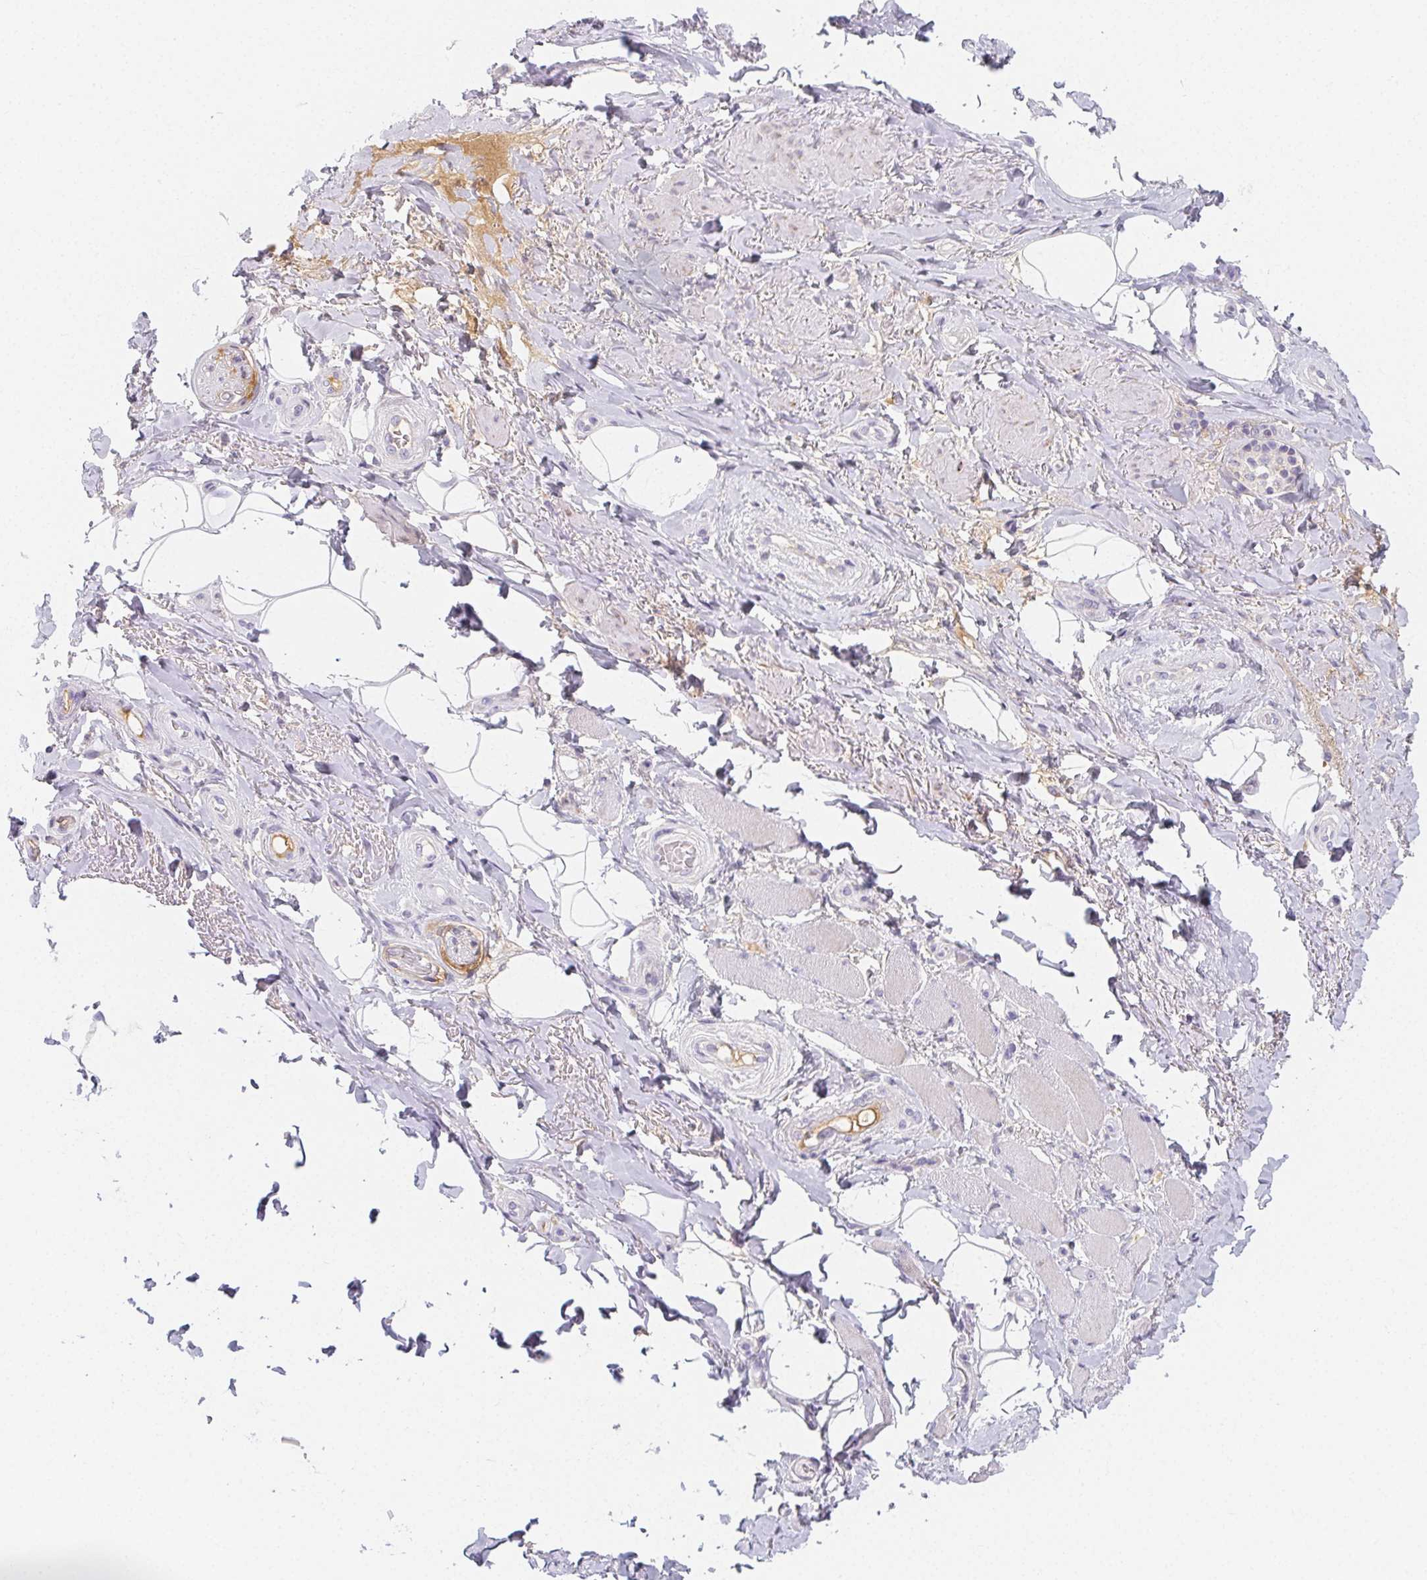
{"staining": {"intensity": "negative", "quantity": "none", "location": "none"}, "tissue": "adipose tissue", "cell_type": "Adipocytes", "image_type": "normal", "snomed": [{"axis": "morphology", "description": "Normal tissue, NOS"}, {"axis": "topography", "description": "Anal"}, {"axis": "topography", "description": "Peripheral nerve tissue"}], "caption": "This is an IHC photomicrograph of unremarkable human adipose tissue. There is no positivity in adipocytes.", "gene": "ITIH2", "patient": {"sex": "male", "age": 53}}